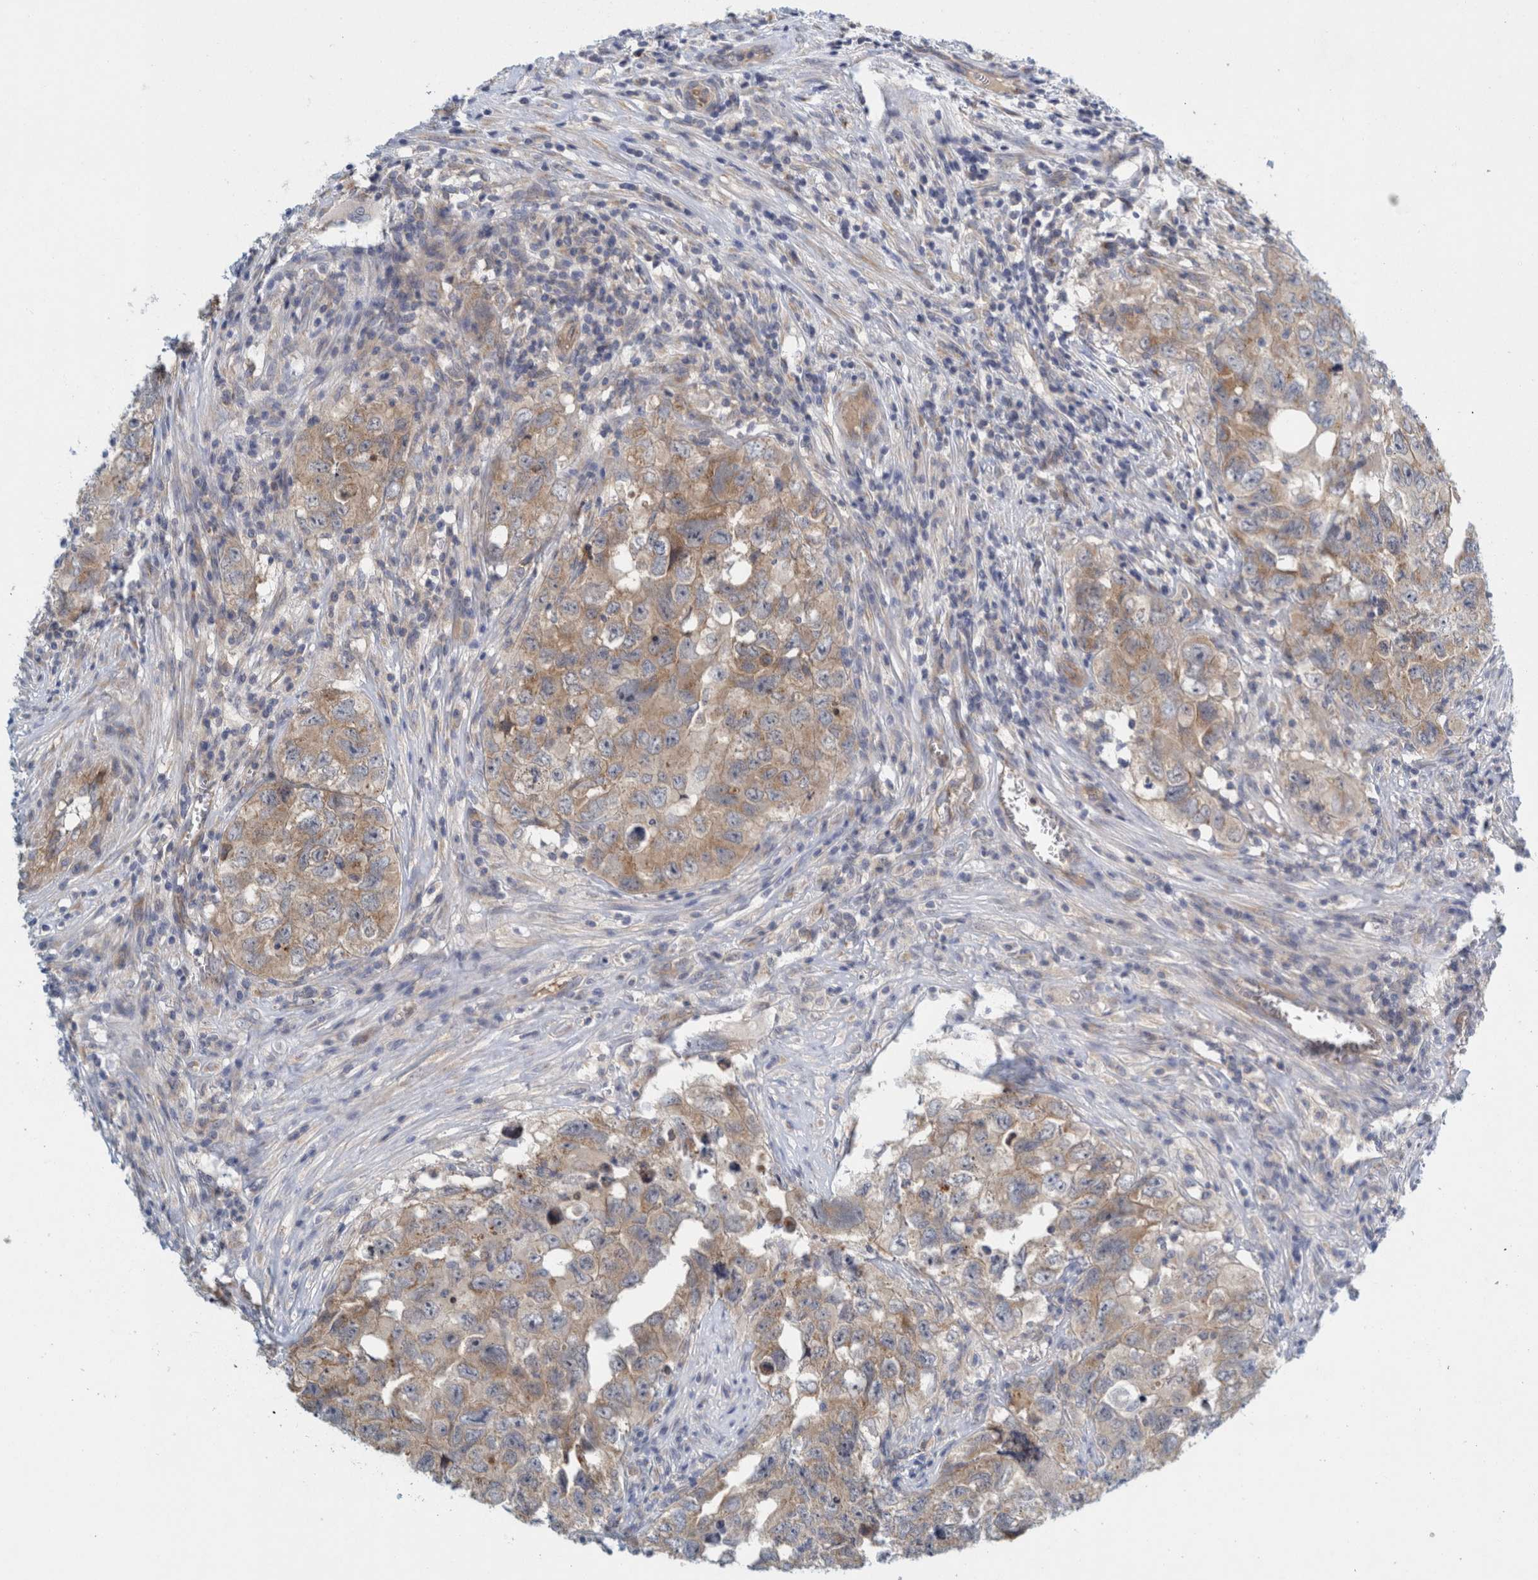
{"staining": {"intensity": "moderate", "quantity": "25%-75%", "location": "cytoplasmic/membranous"}, "tissue": "testis cancer", "cell_type": "Tumor cells", "image_type": "cancer", "snomed": [{"axis": "morphology", "description": "Seminoma, NOS"}, {"axis": "morphology", "description": "Carcinoma, Embryonal, NOS"}, {"axis": "topography", "description": "Testis"}], "caption": "An immunohistochemistry micrograph of tumor tissue is shown. Protein staining in brown labels moderate cytoplasmic/membranous positivity in testis cancer (embryonal carcinoma) within tumor cells. The staining was performed using DAB to visualize the protein expression in brown, while the nuclei were stained in blue with hematoxylin (Magnification: 20x).", "gene": "ZNF324B", "patient": {"sex": "male", "age": 43}}